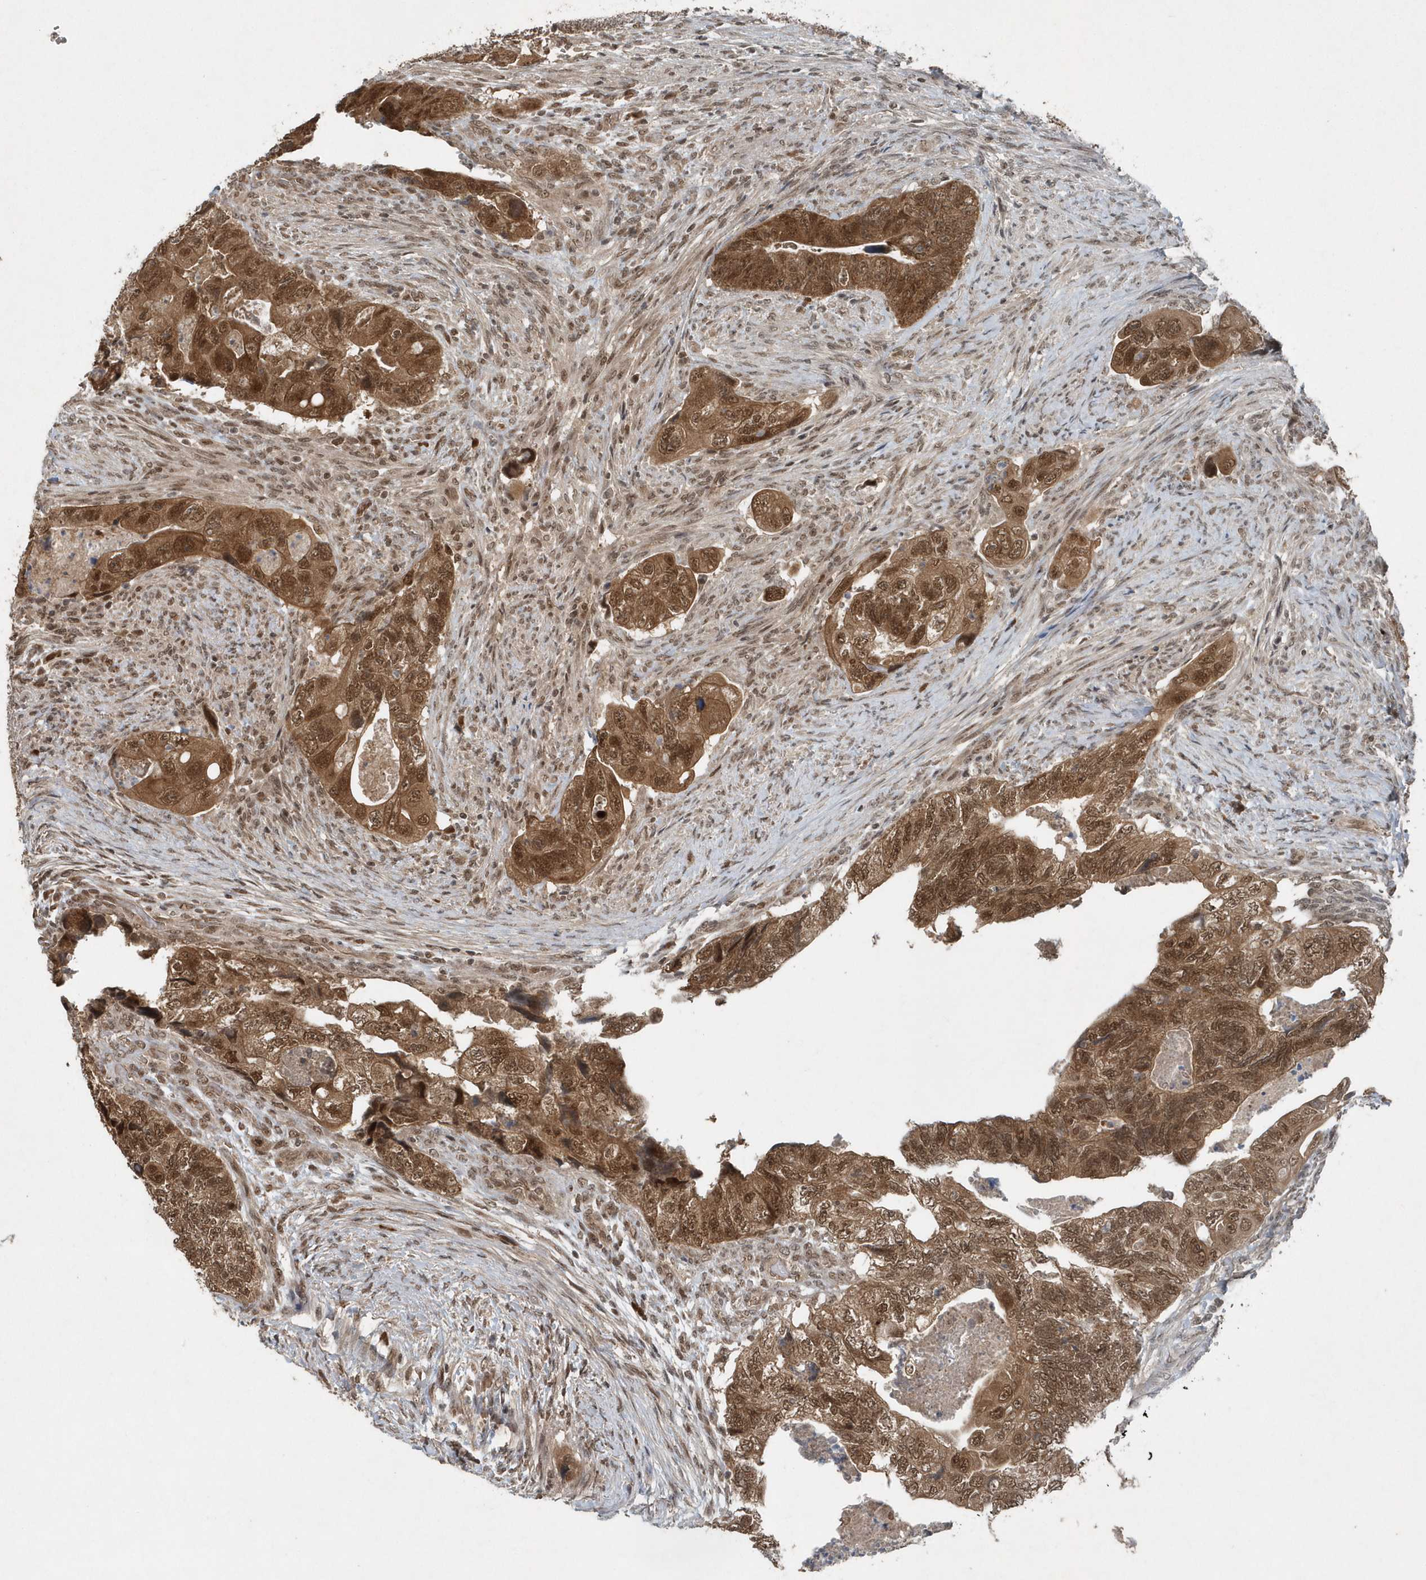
{"staining": {"intensity": "strong", "quantity": ">75%", "location": "cytoplasmic/membranous,nuclear"}, "tissue": "colorectal cancer", "cell_type": "Tumor cells", "image_type": "cancer", "snomed": [{"axis": "morphology", "description": "Adenocarcinoma, NOS"}, {"axis": "topography", "description": "Rectum"}], "caption": "Colorectal cancer (adenocarcinoma) stained with immunohistochemistry displays strong cytoplasmic/membranous and nuclear expression in approximately >75% of tumor cells.", "gene": "QTRT2", "patient": {"sex": "male", "age": 63}}